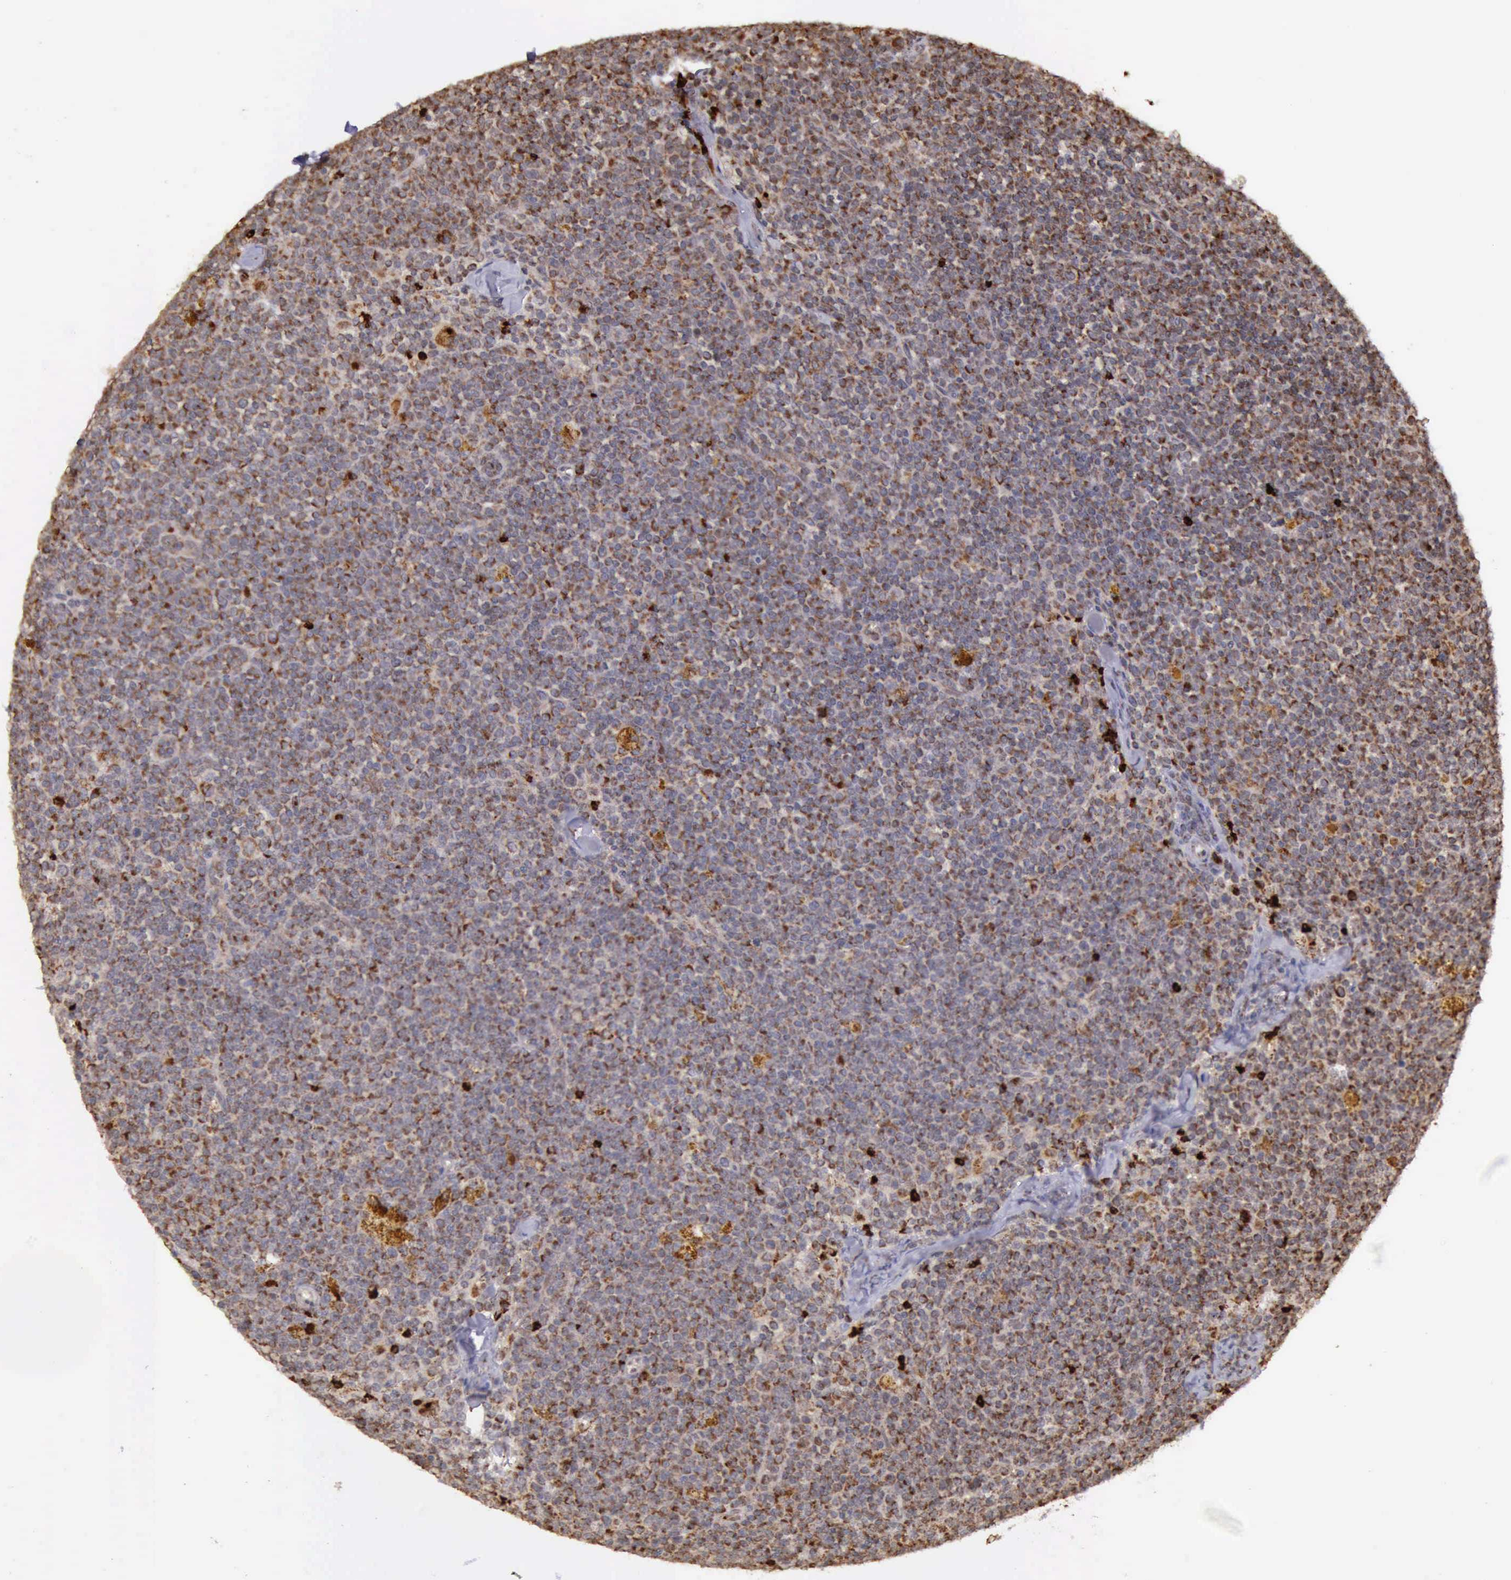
{"staining": {"intensity": "moderate", "quantity": ">75%", "location": "cytoplasmic/membranous"}, "tissue": "lymphoma", "cell_type": "Tumor cells", "image_type": "cancer", "snomed": [{"axis": "morphology", "description": "Malignant lymphoma, non-Hodgkin's type, Low grade"}, {"axis": "topography", "description": "Lymph node"}], "caption": "About >75% of tumor cells in low-grade malignant lymphoma, non-Hodgkin's type exhibit moderate cytoplasmic/membranous protein staining as visualized by brown immunohistochemical staining.", "gene": "ARMCX3", "patient": {"sex": "male", "age": 50}}